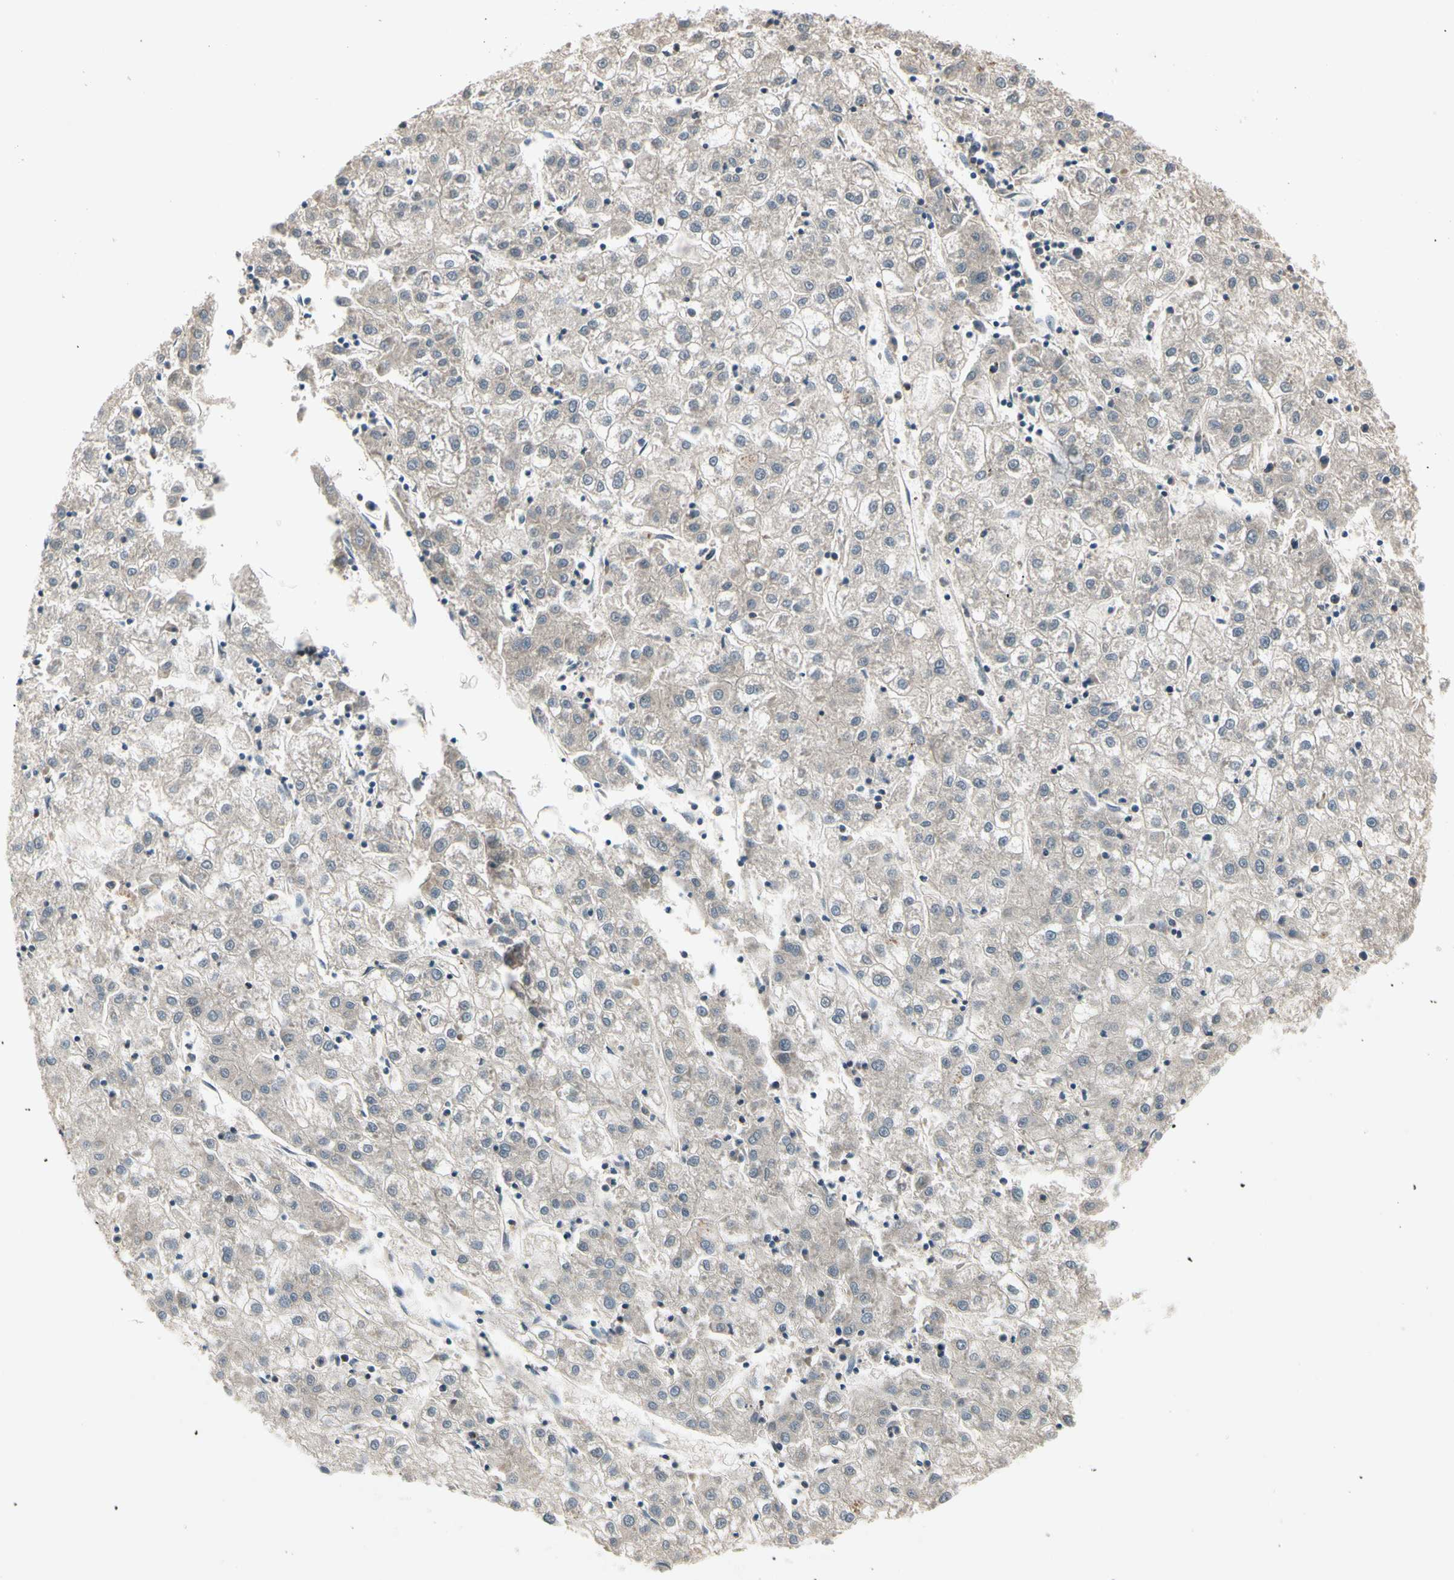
{"staining": {"intensity": "weak", "quantity": "<25%", "location": "cytoplasmic/membranous"}, "tissue": "liver cancer", "cell_type": "Tumor cells", "image_type": "cancer", "snomed": [{"axis": "morphology", "description": "Carcinoma, Hepatocellular, NOS"}, {"axis": "topography", "description": "Liver"}], "caption": "Immunohistochemical staining of human liver cancer reveals no significant positivity in tumor cells.", "gene": "CCL4", "patient": {"sex": "male", "age": 72}}